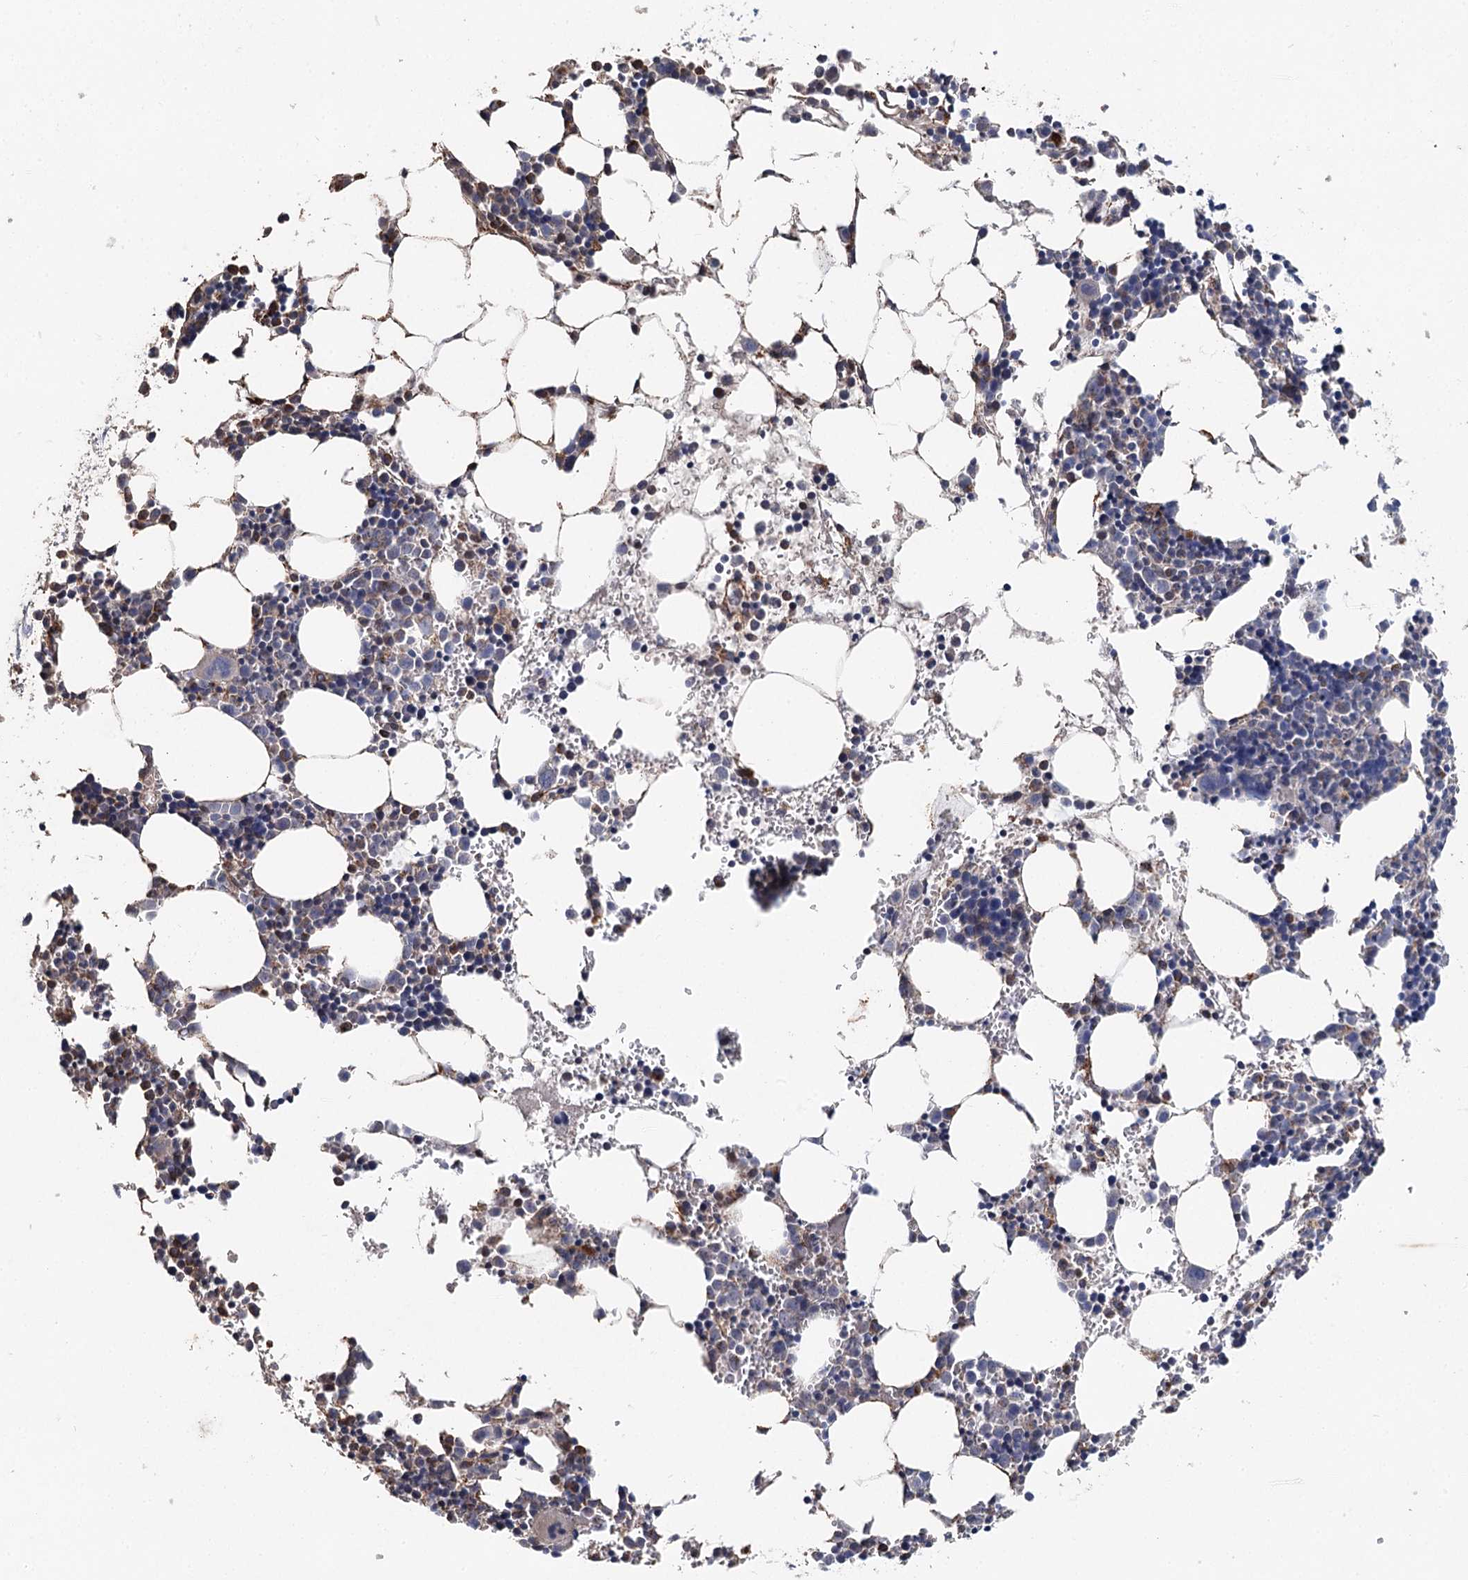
{"staining": {"intensity": "moderate", "quantity": "<25%", "location": "cytoplasmic/membranous"}, "tissue": "bone marrow", "cell_type": "Hematopoietic cells", "image_type": "normal", "snomed": [{"axis": "morphology", "description": "Normal tissue, NOS"}, {"axis": "topography", "description": "Bone marrow"}], "caption": "Approximately <25% of hematopoietic cells in normal human bone marrow demonstrate moderate cytoplasmic/membranous protein positivity as visualized by brown immunohistochemical staining.", "gene": "MSANTD2", "patient": {"sex": "female", "age": 89}}